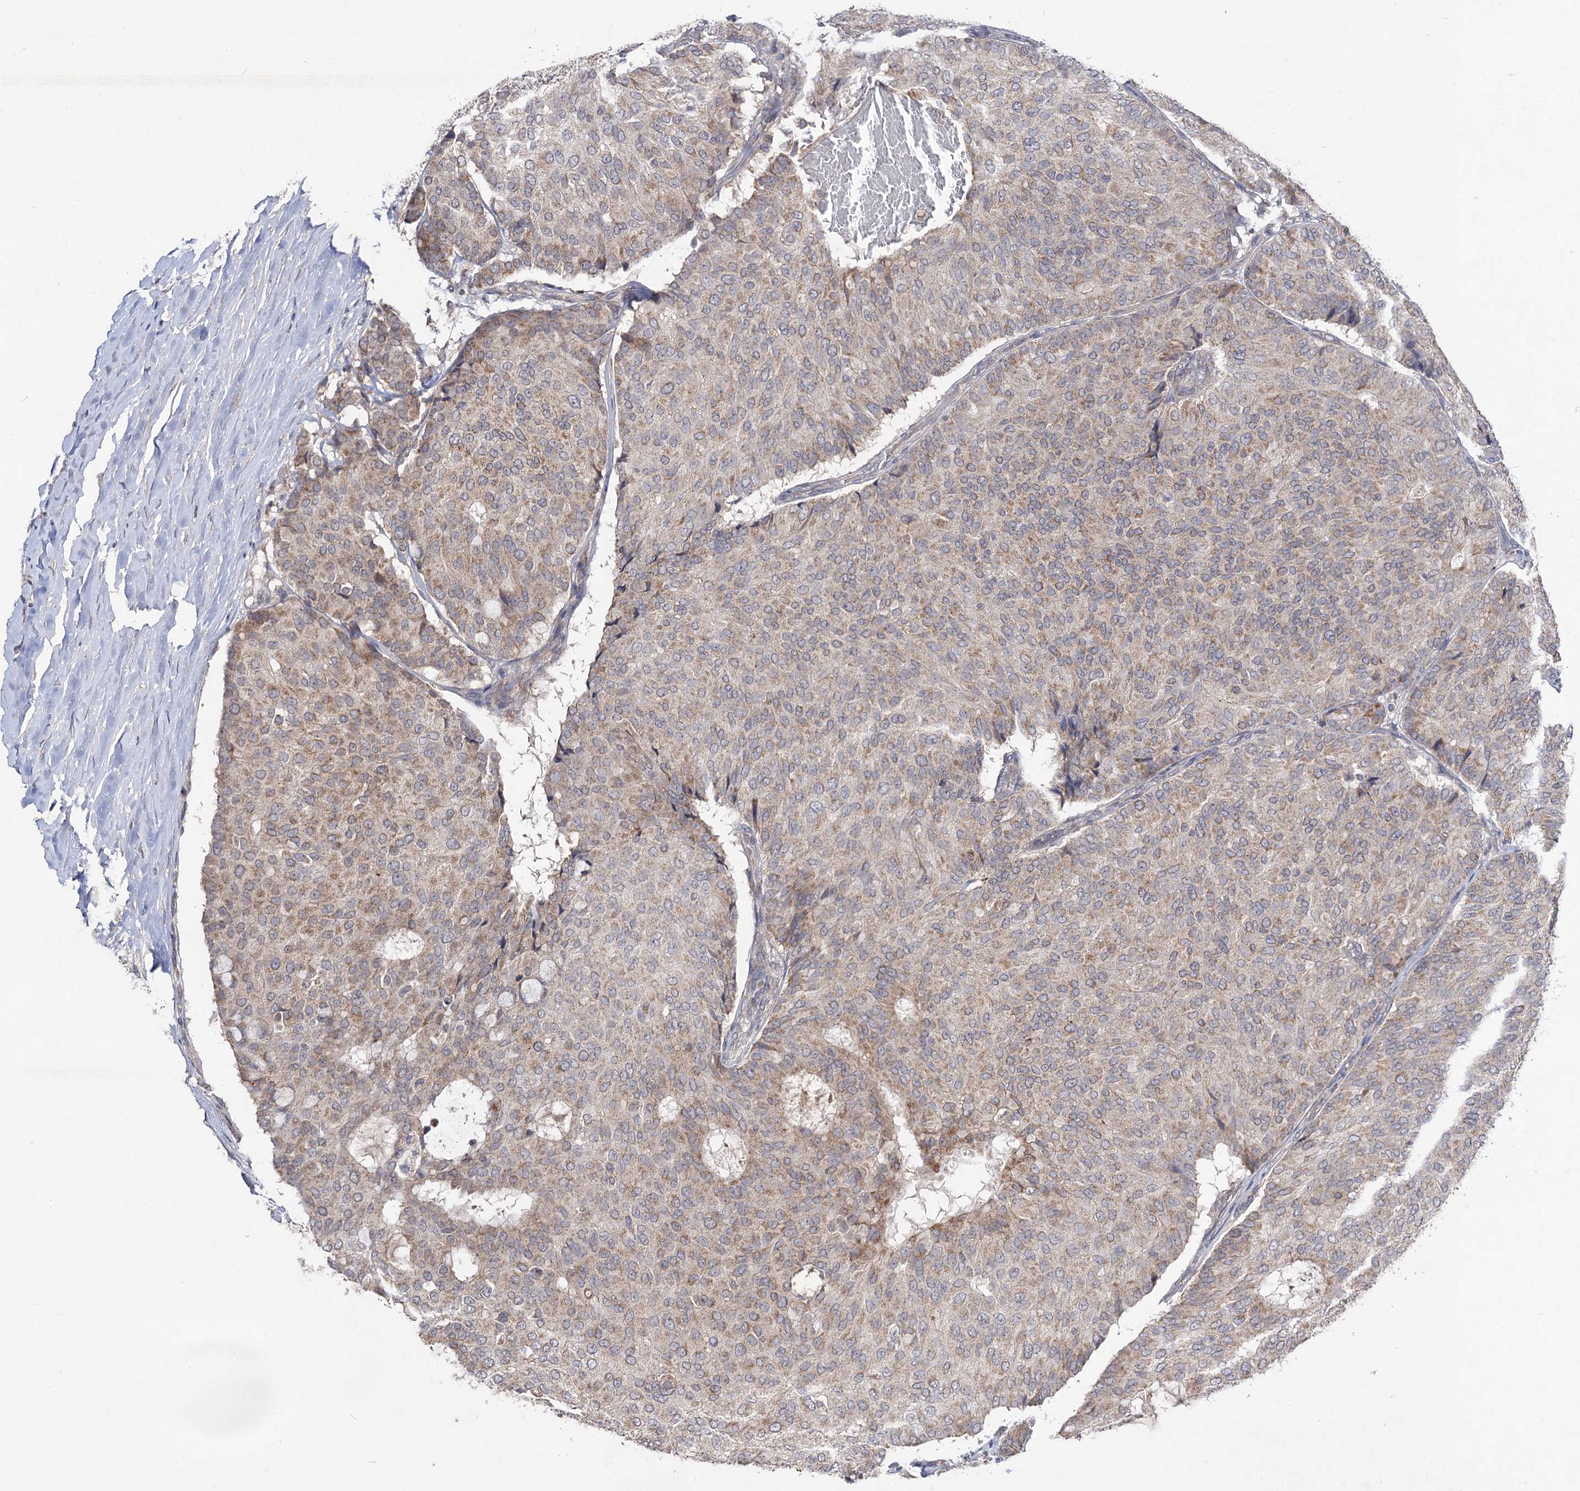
{"staining": {"intensity": "weak", "quantity": ">75%", "location": "cytoplasmic/membranous"}, "tissue": "breast cancer", "cell_type": "Tumor cells", "image_type": "cancer", "snomed": [{"axis": "morphology", "description": "Duct carcinoma"}, {"axis": "topography", "description": "Breast"}], "caption": "DAB immunohistochemical staining of infiltrating ductal carcinoma (breast) shows weak cytoplasmic/membranous protein positivity in approximately >75% of tumor cells.", "gene": "VPS37D", "patient": {"sex": "female", "age": 75}}